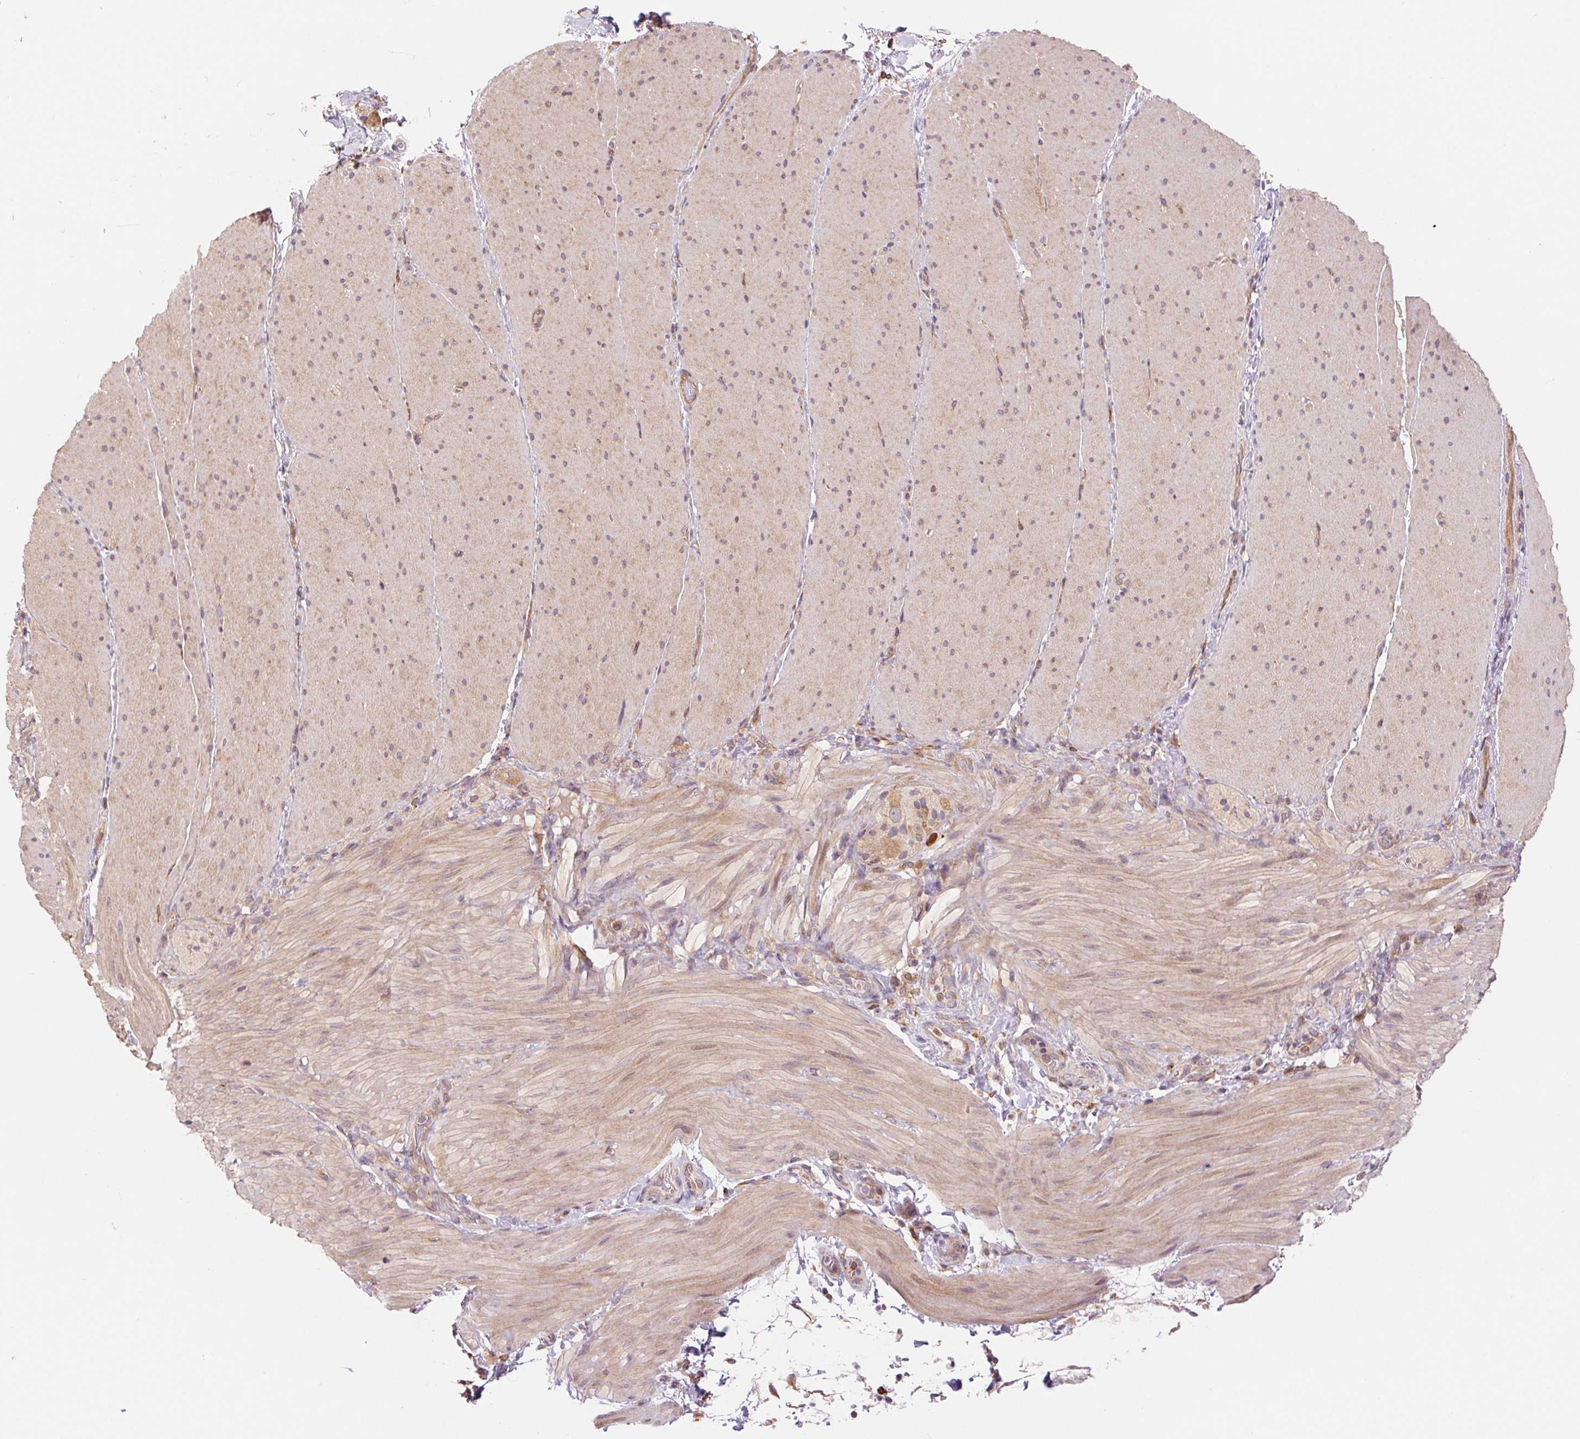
{"staining": {"intensity": "weak", "quantity": "25%-75%", "location": "cytoplasmic/membranous,nuclear"}, "tissue": "smooth muscle", "cell_type": "Smooth muscle cells", "image_type": "normal", "snomed": [{"axis": "morphology", "description": "Normal tissue, NOS"}, {"axis": "topography", "description": "Smooth muscle"}, {"axis": "topography", "description": "Colon"}], "caption": "Immunohistochemistry (IHC) (DAB) staining of benign smooth muscle demonstrates weak cytoplasmic/membranous,nuclear protein staining in approximately 25%-75% of smooth muscle cells. (DAB (3,3'-diaminobenzidine) IHC, brown staining for protein, blue staining for nuclei).", "gene": "KLHL20", "patient": {"sex": "male", "age": 73}}